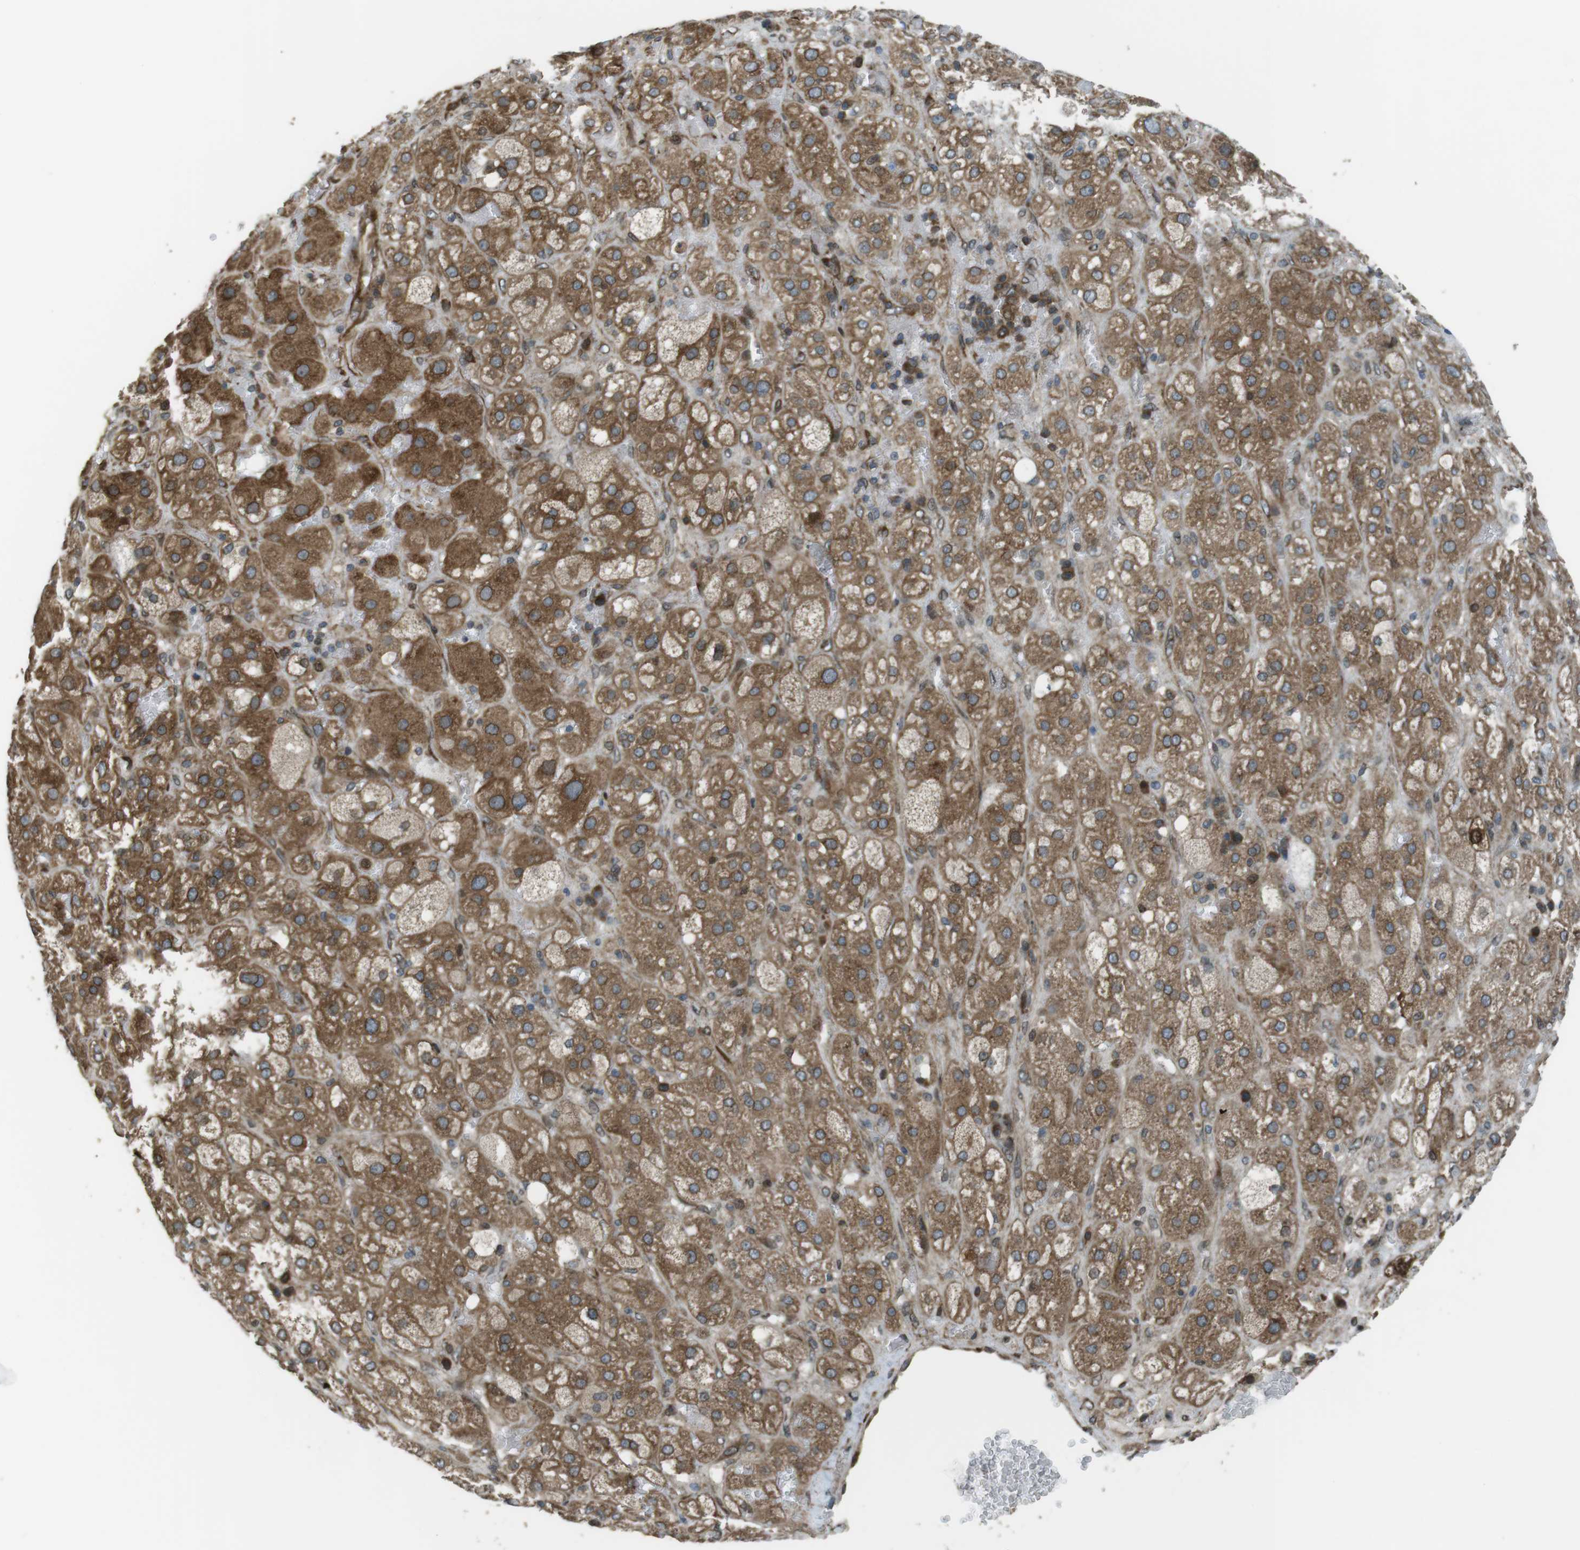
{"staining": {"intensity": "moderate", "quantity": ">75%", "location": "cytoplasmic/membranous"}, "tissue": "adrenal gland", "cell_type": "Glandular cells", "image_type": "normal", "snomed": [{"axis": "morphology", "description": "Normal tissue, NOS"}, {"axis": "topography", "description": "Adrenal gland"}], "caption": "Benign adrenal gland displays moderate cytoplasmic/membranous positivity in approximately >75% of glandular cells.", "gene": "ZNF330", "patient": {"sex": "female", "age": 47}}